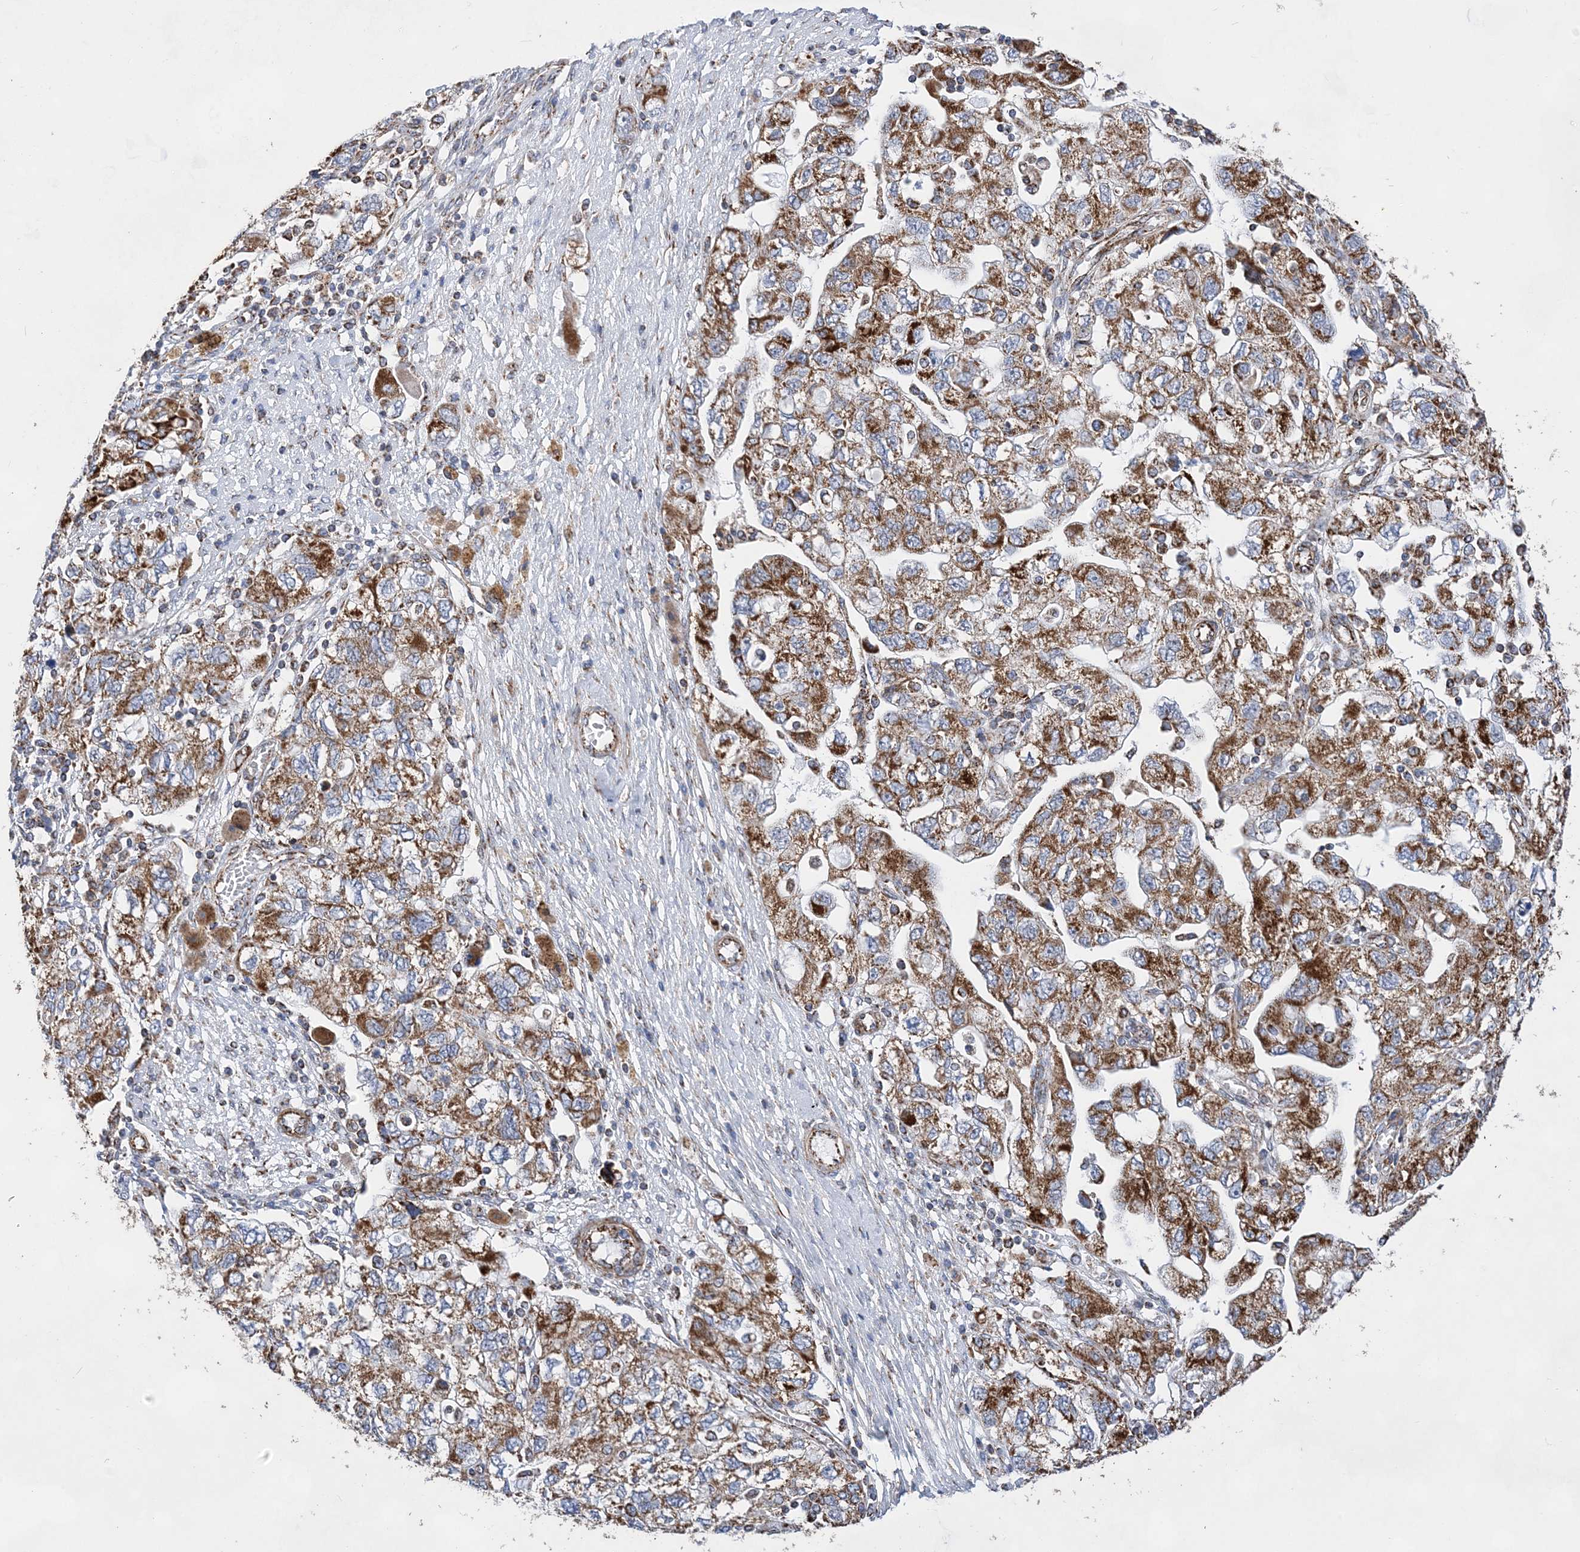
{"staining": {"intensity": "strong", "quantity": ">75%", "location": "cytoplasmic/membranous"}, "tissue": "ovarian cancer", "cell_type": "Tumor cells", "image_type": "cancer", "snomed": [{"axis": "morphology", "description": "Carcinoma, NOS"}, {"axis": "morphology", "description": "Cystadenocarcinoma, serous, NOS"}, {"axis": "topography", "description": "Ovary"}], "caption": "DAB immunohistochemical staining of human serous cystadenocarcinoma (ovarian) exhibits strong cytoplasmic/membranous protein staining in about >75% of tumor cells.", "gene": "ACOT9", "patient": {"sex": "female", "age": 69}}